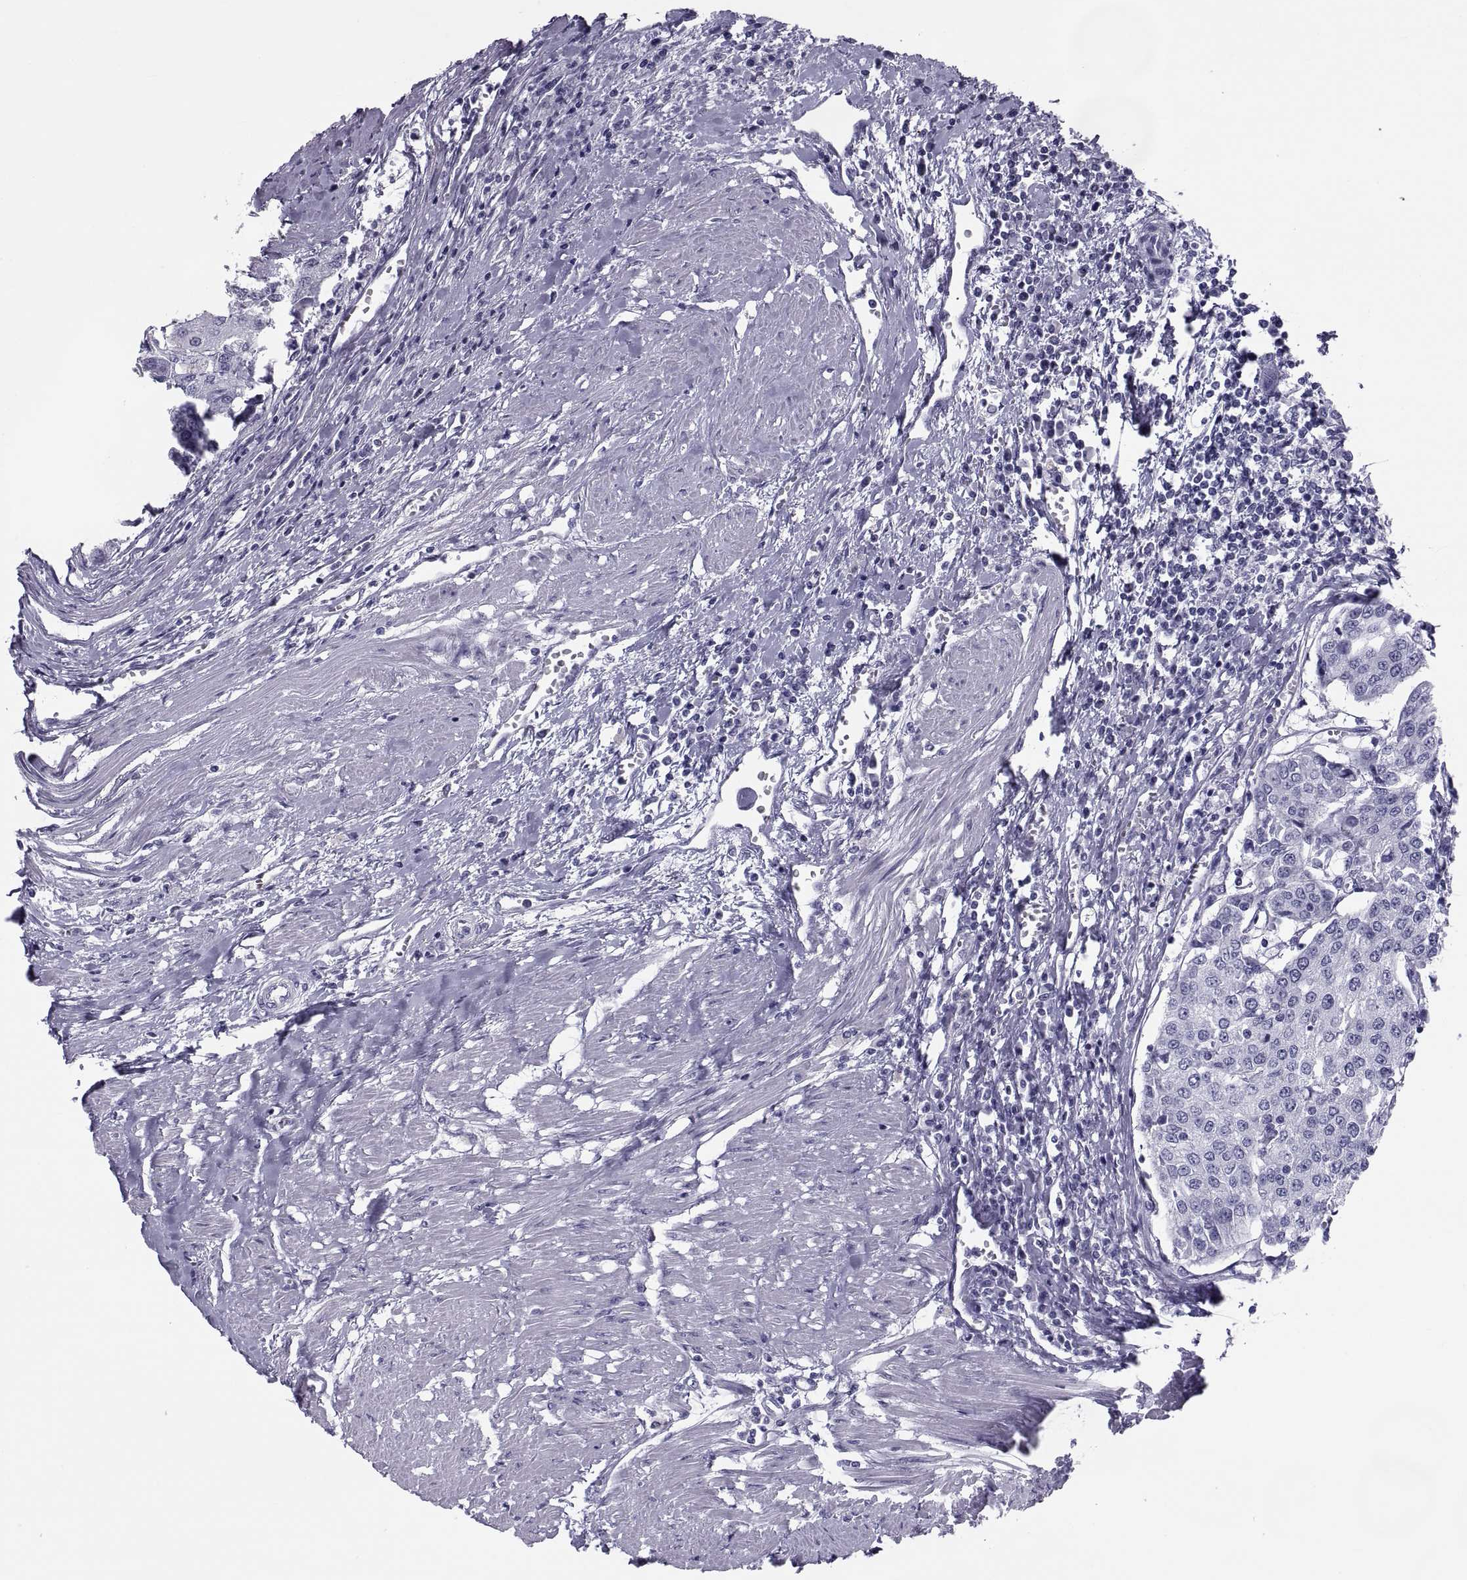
{"staining": {"intensity": "negative", "quantity": "none", "location": "none"}, "tissue": "urothelial cancer", "cell_type": "Tumor cells", "image_type": "cancer", "snomed": [{"axis": "morphology", "description": "Urothelial carcinoma, High grade"}, {"axis": "topography", "description": "Urinary bladder"}], "caption": "This is an IHC histopathology image of human high-grade urothelial carcinoma. There is no expression in tumor cells.", "gene": "CRISP1", "patient": {"sex": "female", "age": 85}}